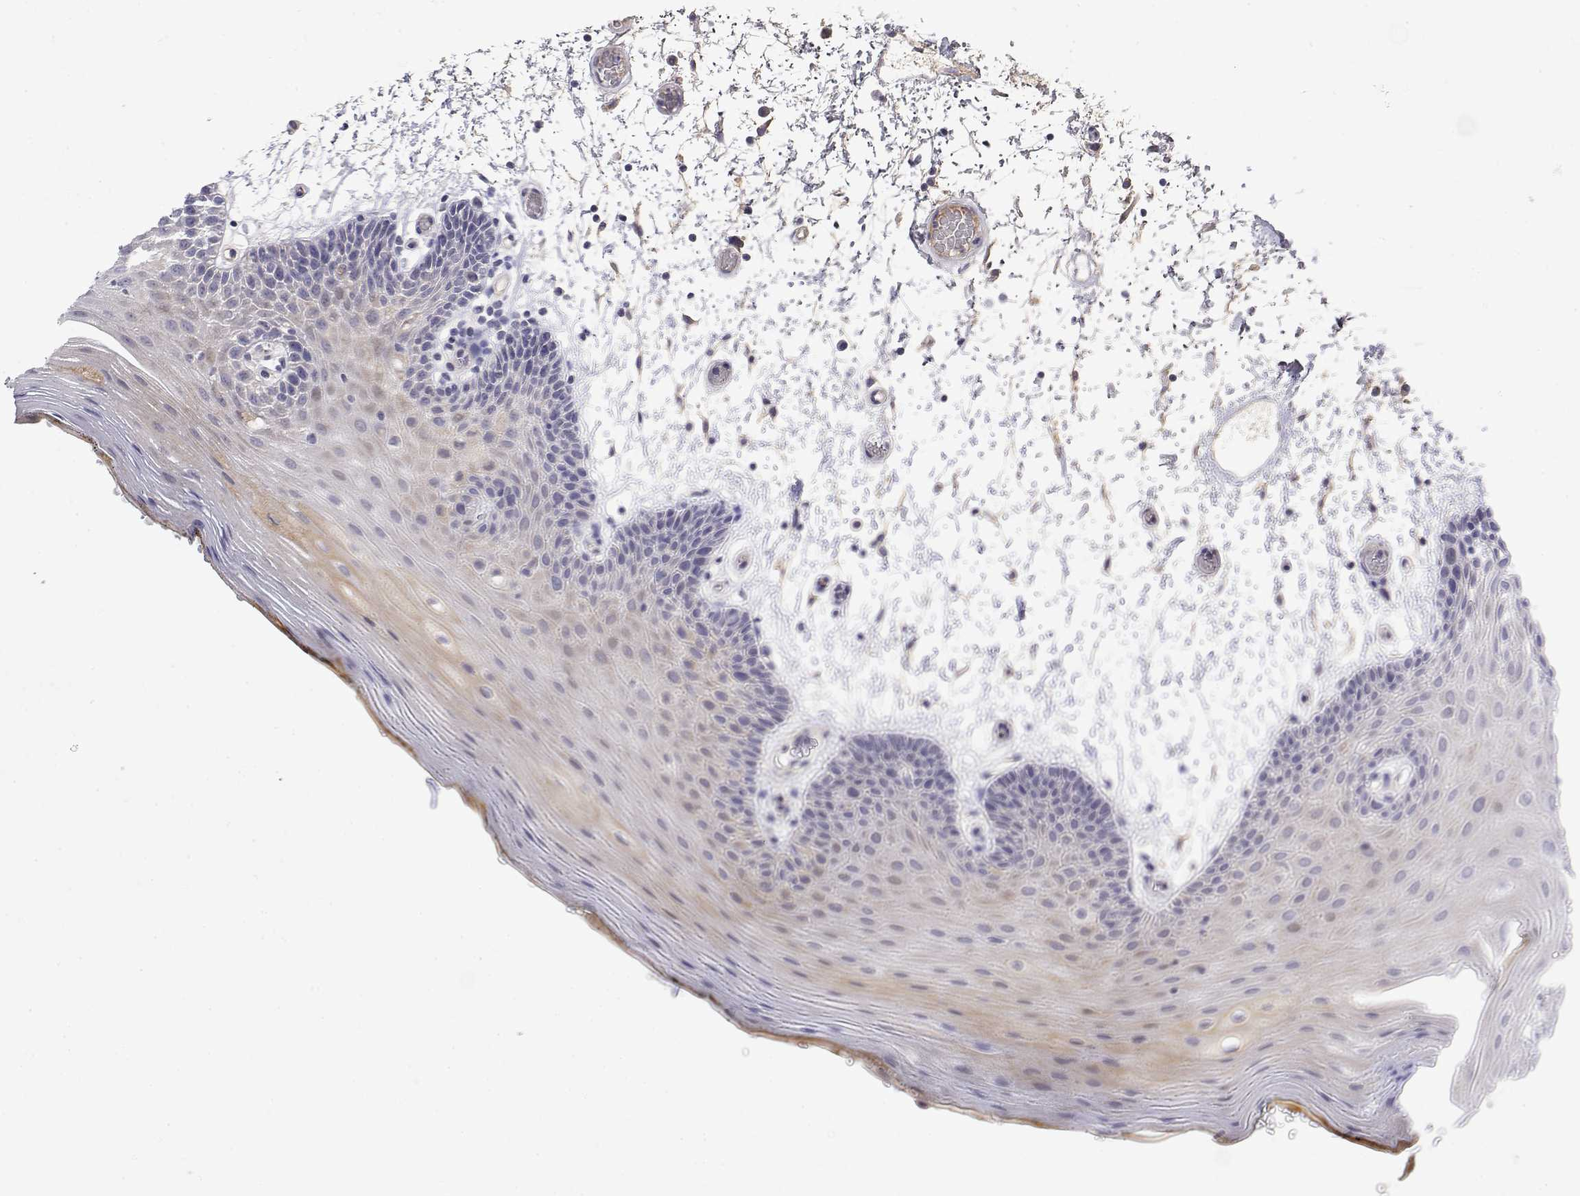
{"staining": {"intensity": "weak", "quantity": "<25%", "location": "cytoplasmic/membranous"}, "tissue": "oral mucosa", "cell_type": "Squamous epithelial cells", "image_type": "normal", "snomed": [{"axis": "morphology", "description": "Normal tissue, NOS"}, {"axis": "morphology", "description": "Squamous cell carcinoma, NOS"}, {"axis": "topography", "description": "Oral tissue"}, {"axis": "topography", "description": "Head-Neck"}], "caption": "IHC of normal human oral mucosa exhibits no staining in squamous epithelial cells.", "gene": "GGACT", "patient": {"sex": "male", "age": 52}}